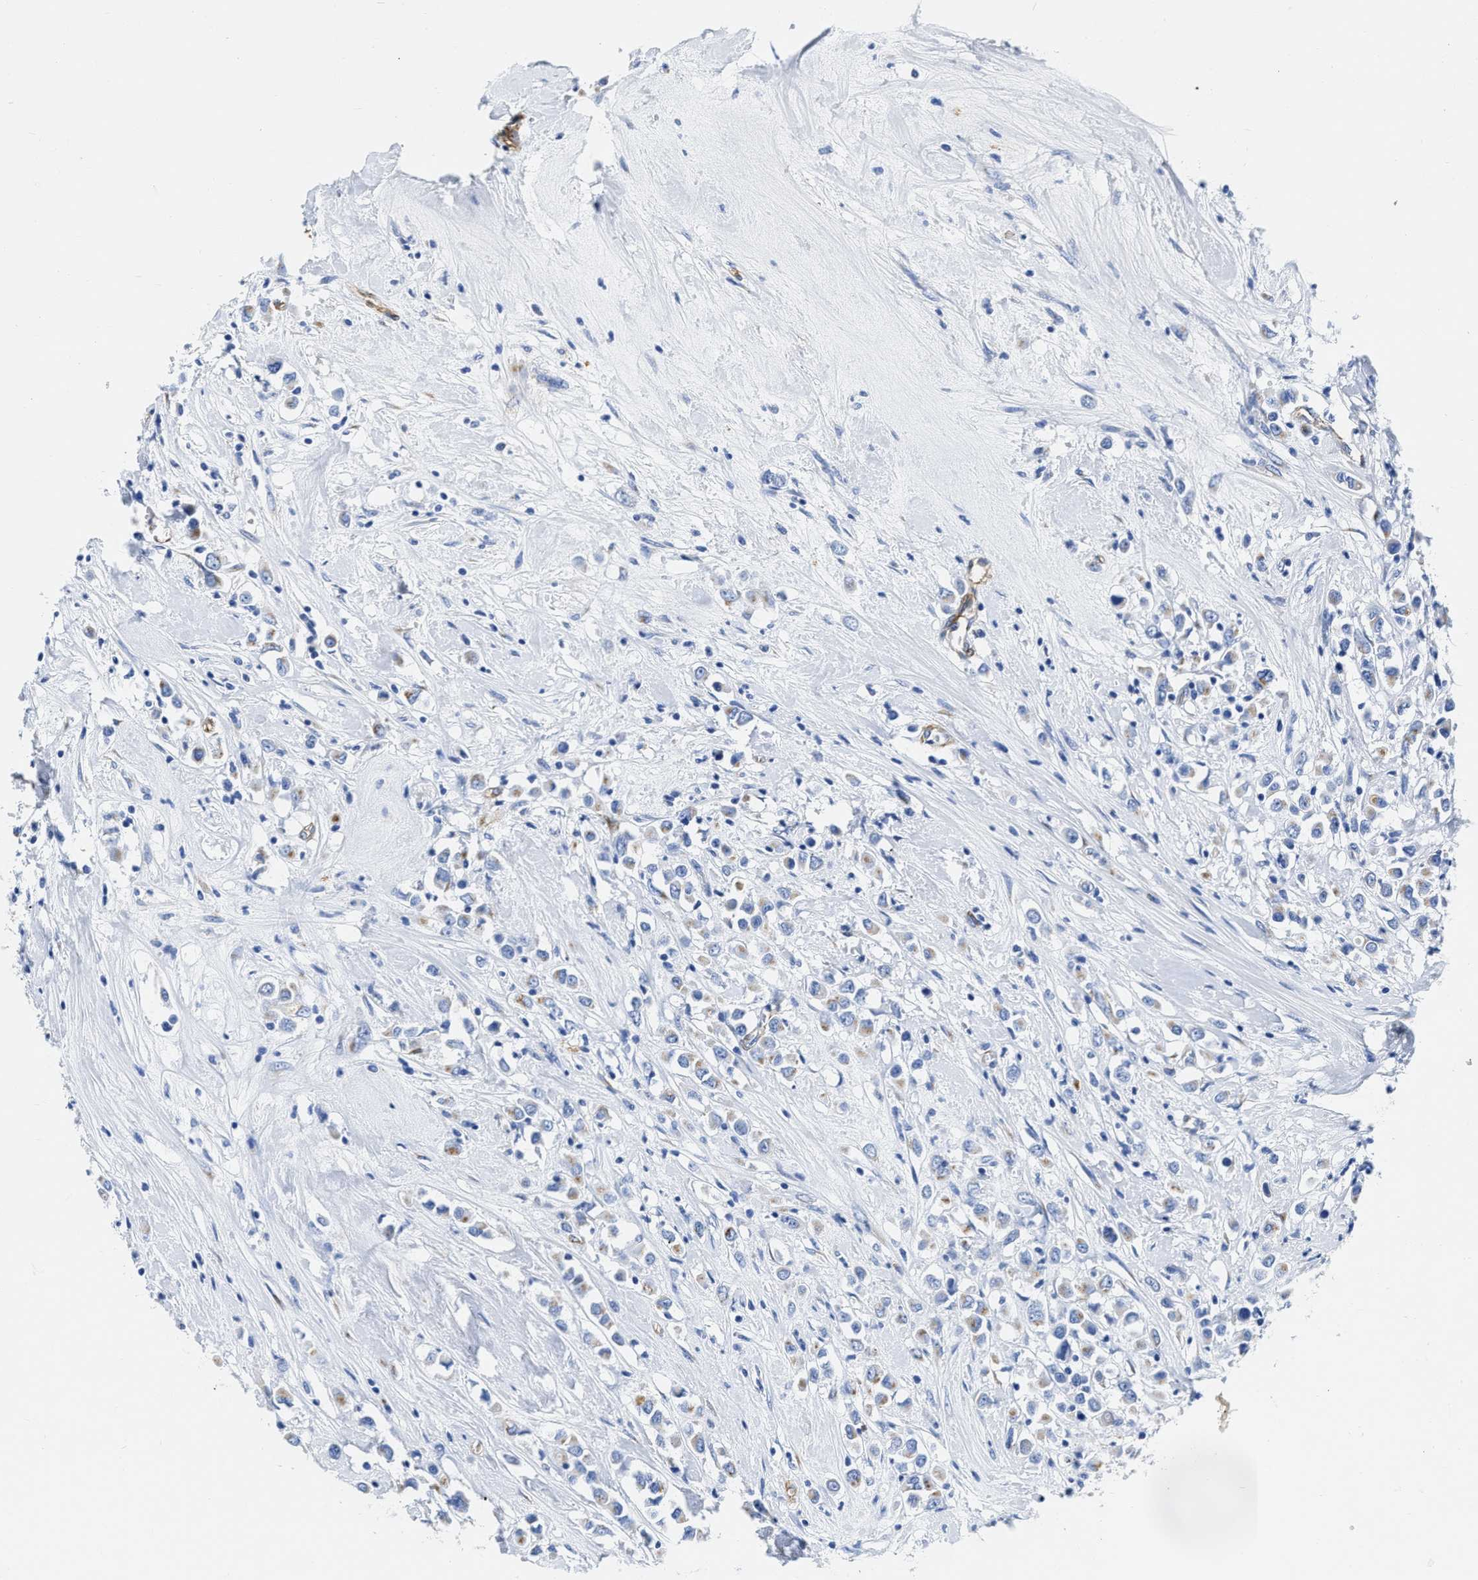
{"staining": {"intensity": "weak", "quantity": "25%-75%", "location": "cytoplasmic/membranous"}, "tissue": "breast cancer", "cell_type": "Tumor cells", "image_type": "cancer", "snomed": [{"axis": "morphology", "description": "Duct carcinoma"}, {"axis": "topography", "description": "Breast"}], "caption": "Breast cancer was stained to show a protein in brown. There is low levels of weak cytoplasmic/membranous staining in approximately 25%-75% of tumor cells.", "gene": "TVP23B", "patient": {"sex": "female", "age": 61}}